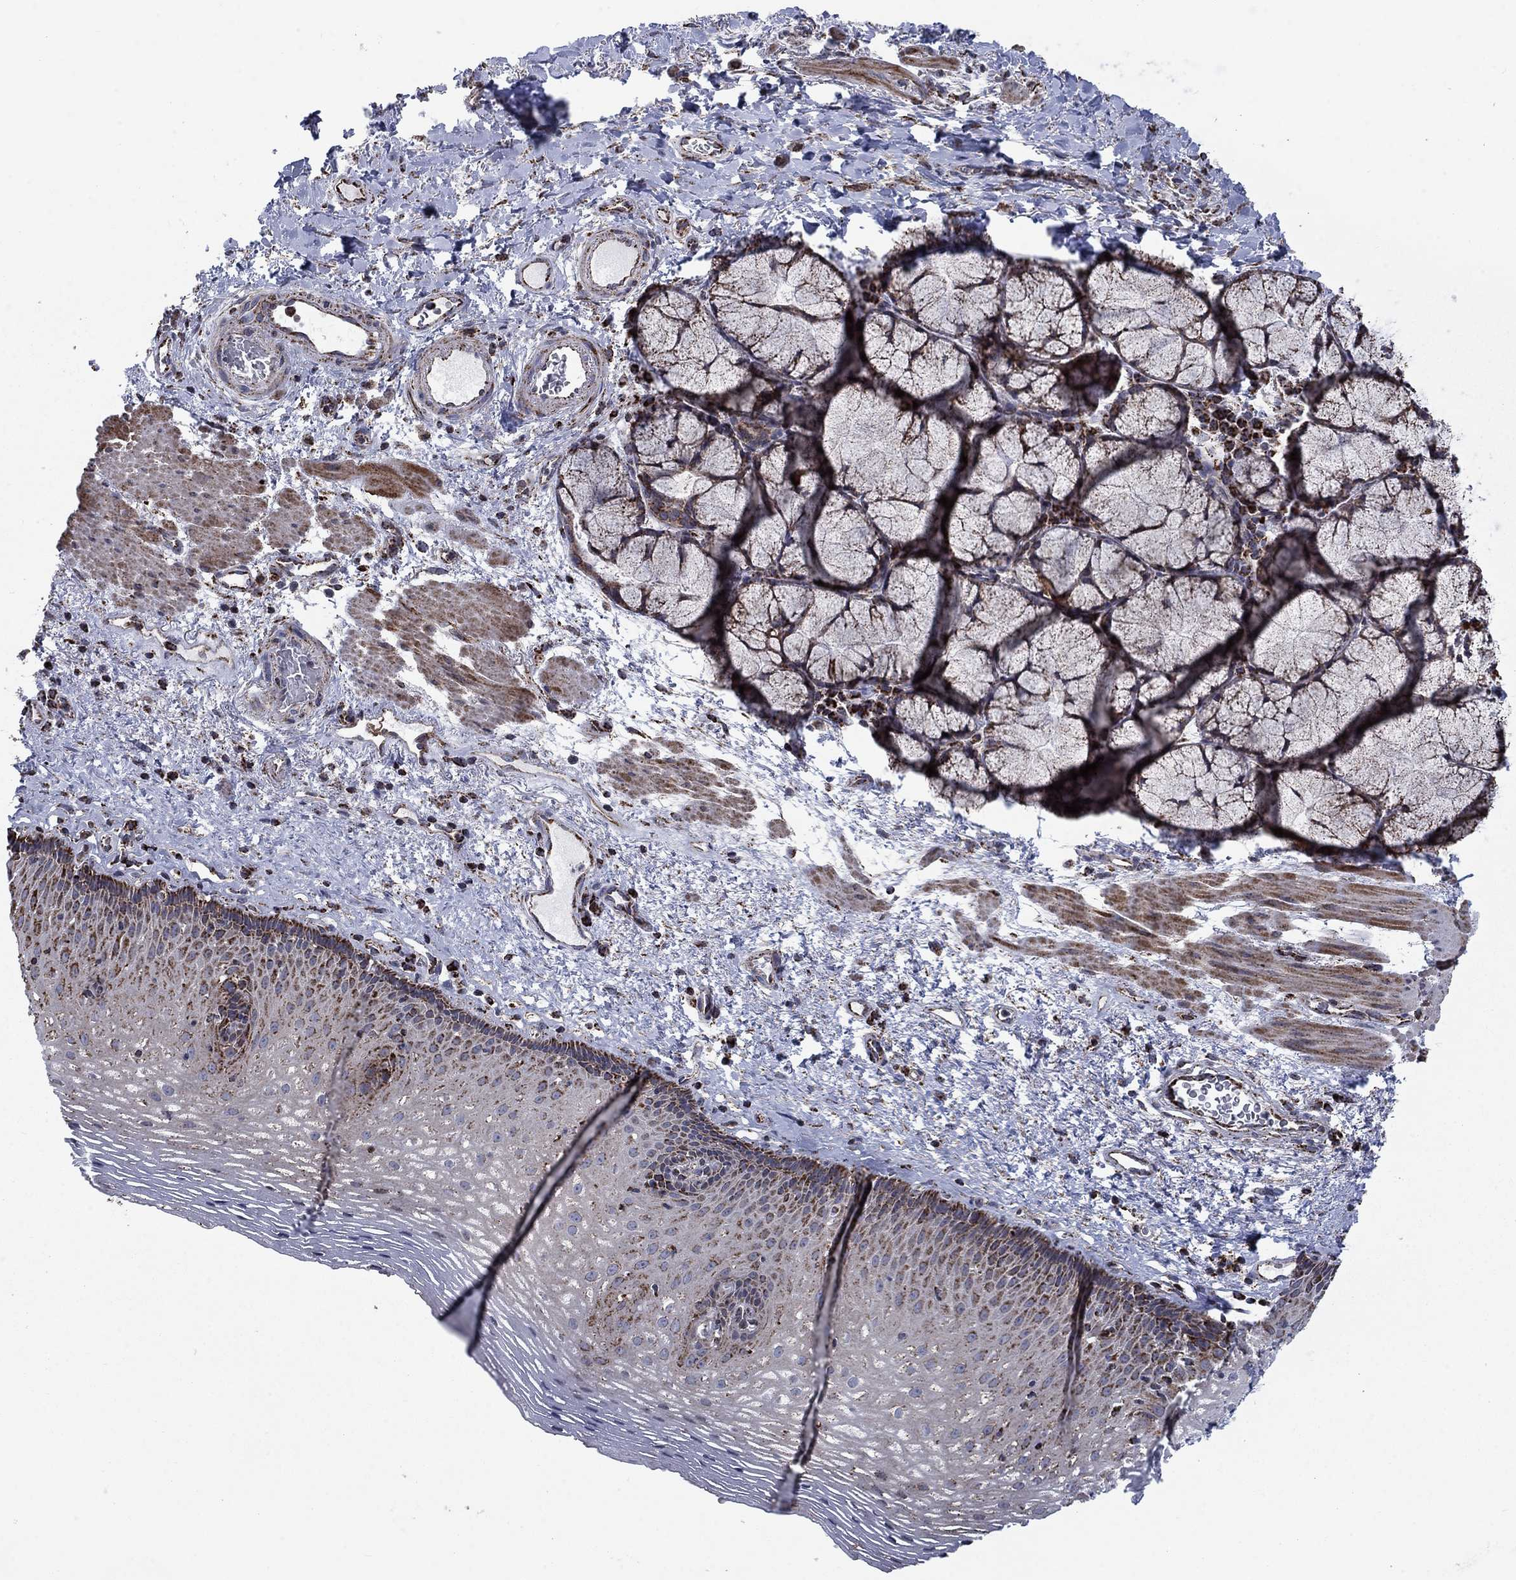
{"staining": {"intensity": "strong", "quantity": "25%-75%", "location": "cytoplasmic/membranous"}, "tissue": "esophagus", "cell_type": "Squamous epithelial cells", "image_type": "normal", "snomed": [{"axis": "morphology", "description": "Normal tissue, NOS"}, {"axis": "topography", "description": "Esophagus"}], "caption": "Strong cytoplasmic/membranous positivity for a protein is seen in about 25%-75% of squamous epithelial cells of unremarkable esophagus using immunohistochemistry.", "gene": "MOAP1", "patient": {"sex": "male", "age": 76}}